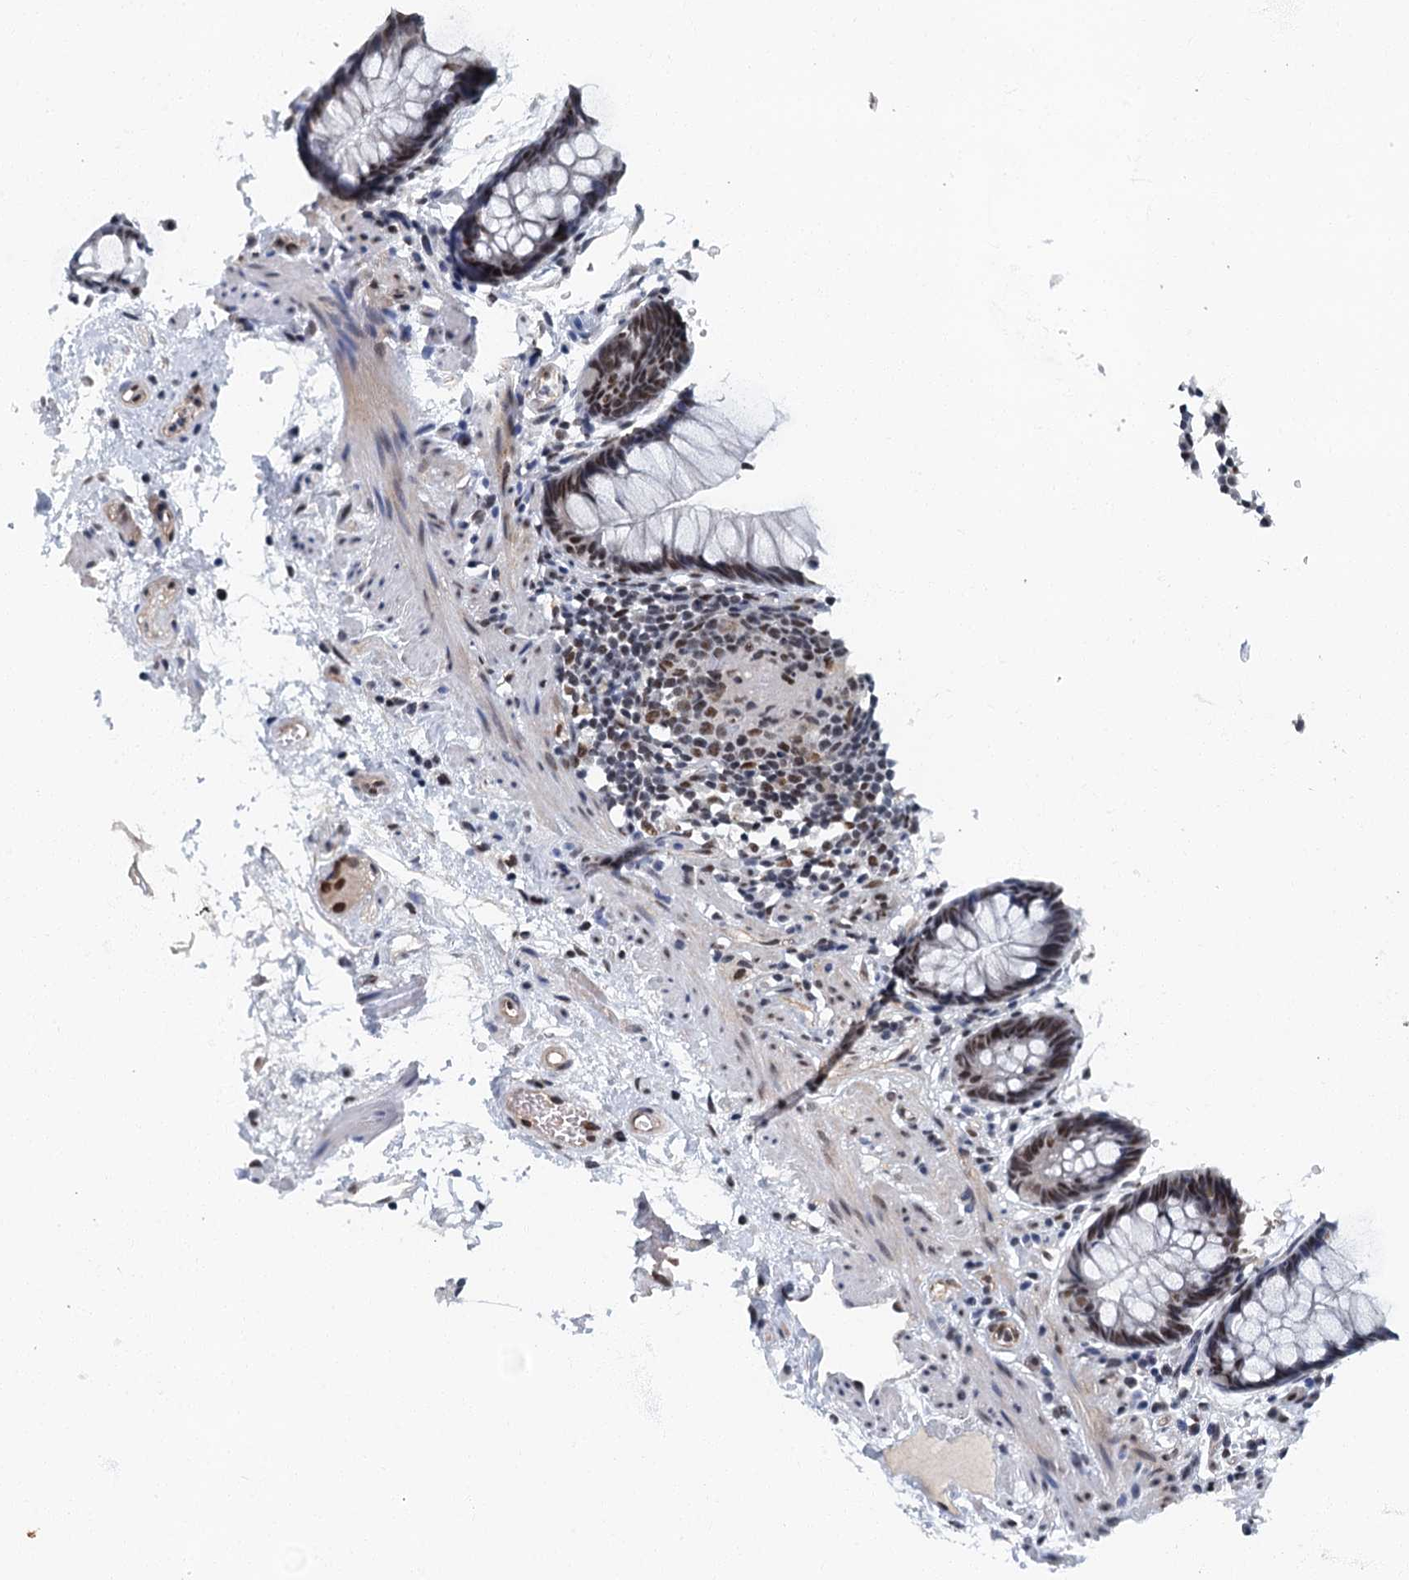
{"staining": {"intensity": "moderate", "quantity": ">75%", "location": "nuclear"}, "tissue": "rectum", "cell_type": "Glandular cells", "image_type": "normal", "snomed": [{"axis": "morphology", "description": "Normal tissue, NOS"}, {"axis": "topography", "description": "Rectum"}], "caption": "DAB immunohistochemical staining of benign rectum reveals moderate nuclear protein positivity in about >75% of glandular cells. (DAB (3,3'-diaminobenzidine) IHC, brown staining for protein, blue staining for nuclei).", "gene": "GADL1", "patient": {"sex": "male", "age": 64}}